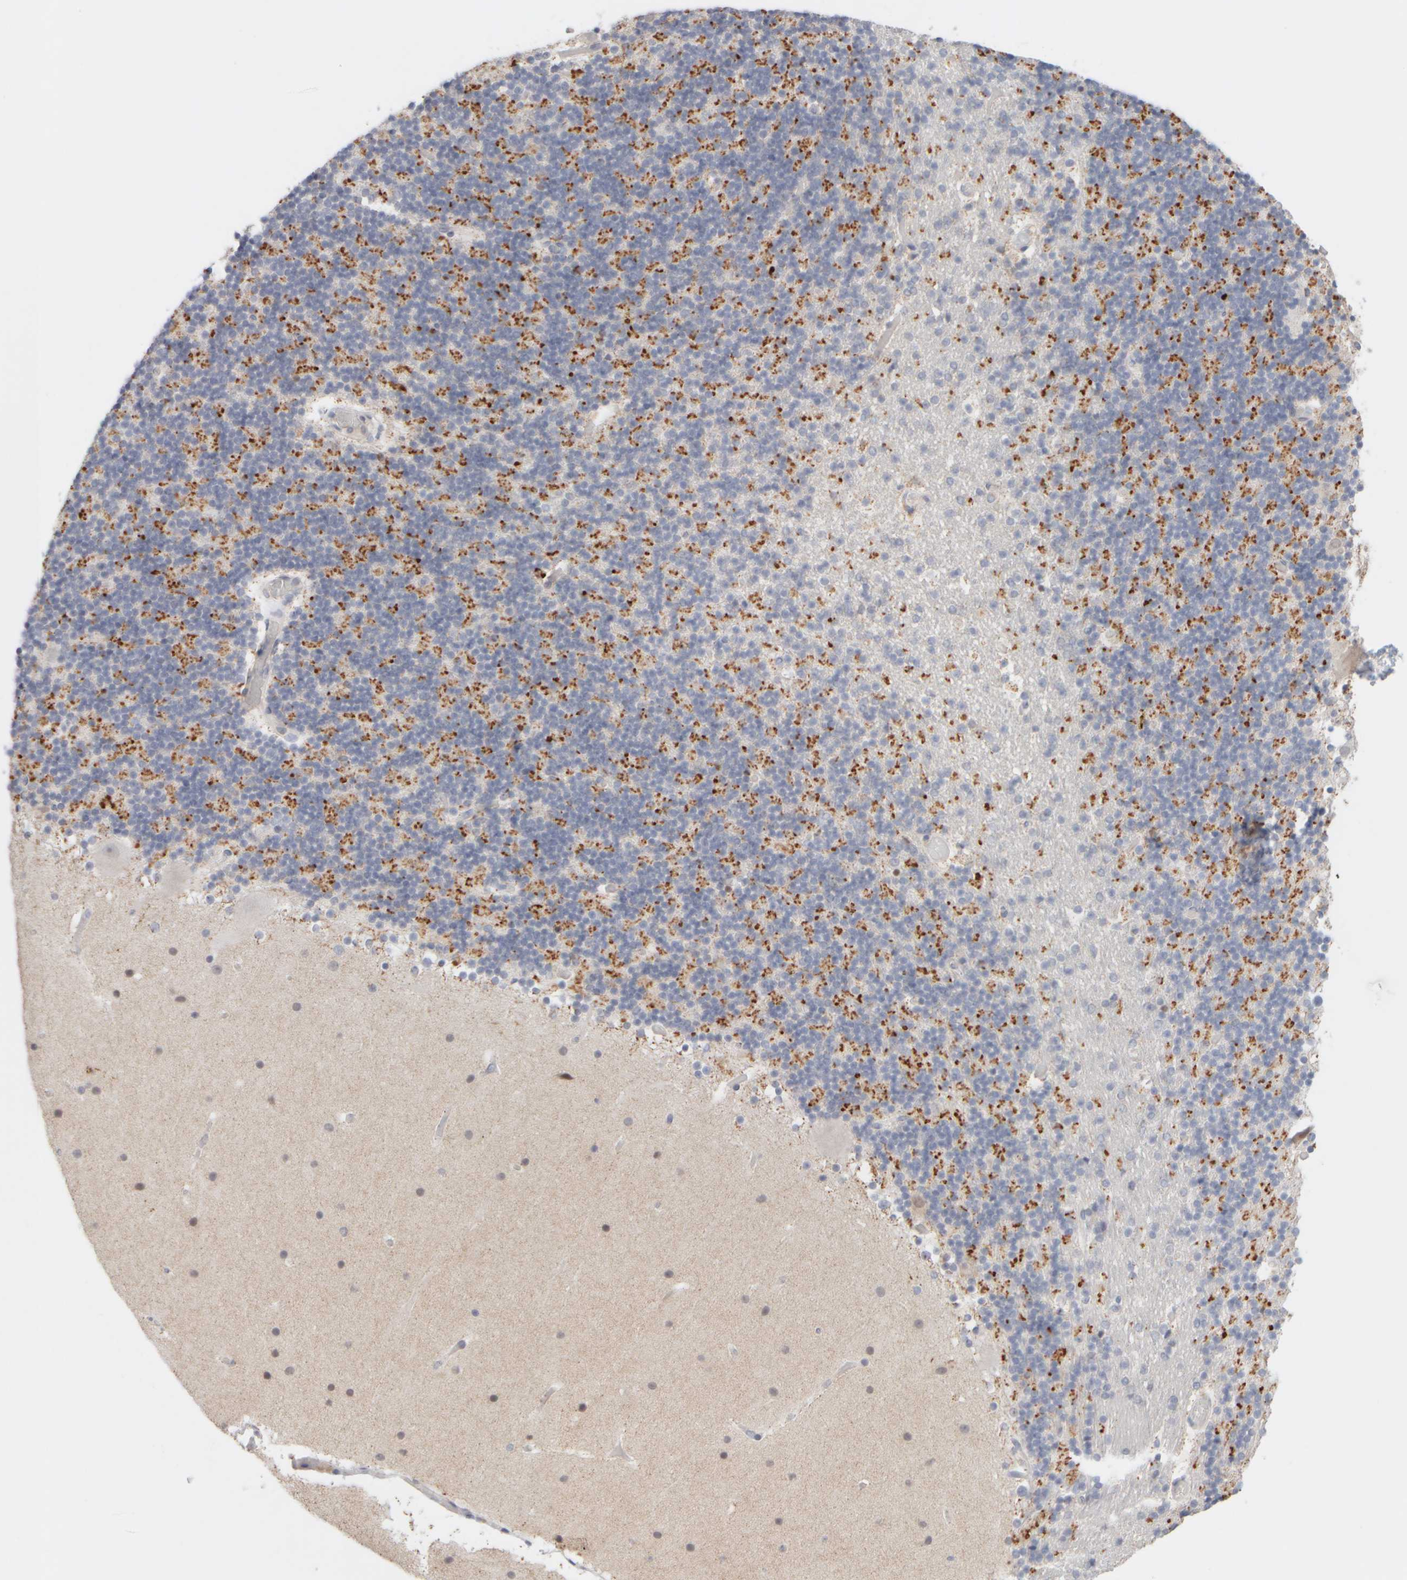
{"staining": {"intensity": "moderate", "quantity": "25%-75%", "location": "cytoplasmic/membranous"}, "tissue": "cerebellum", "cell_type": "Cells in granular layer", "image_type": "normal", "snomed": [{"axis": "morphology", "description": "Normal tissue, NOS"}, {"axis": "topography", "description": "Cerebellum"}], "caption": "Immunohistochemistry (DAB (3,3'-diaminobenzidine)) staining of normal human cerebellum exhibits moderate cytoplasmic/membranous protein expression in approximately 25%-75% of cells in granular layer. The protein of interest is stained brown, and the nuclei are stained in blue (DAB (3,3'-diaminobenzidine) IHC with brightfield microscopy, high magnification).", "gene": "ZNF112", "patient": {"sex": "male", "age": 57}}